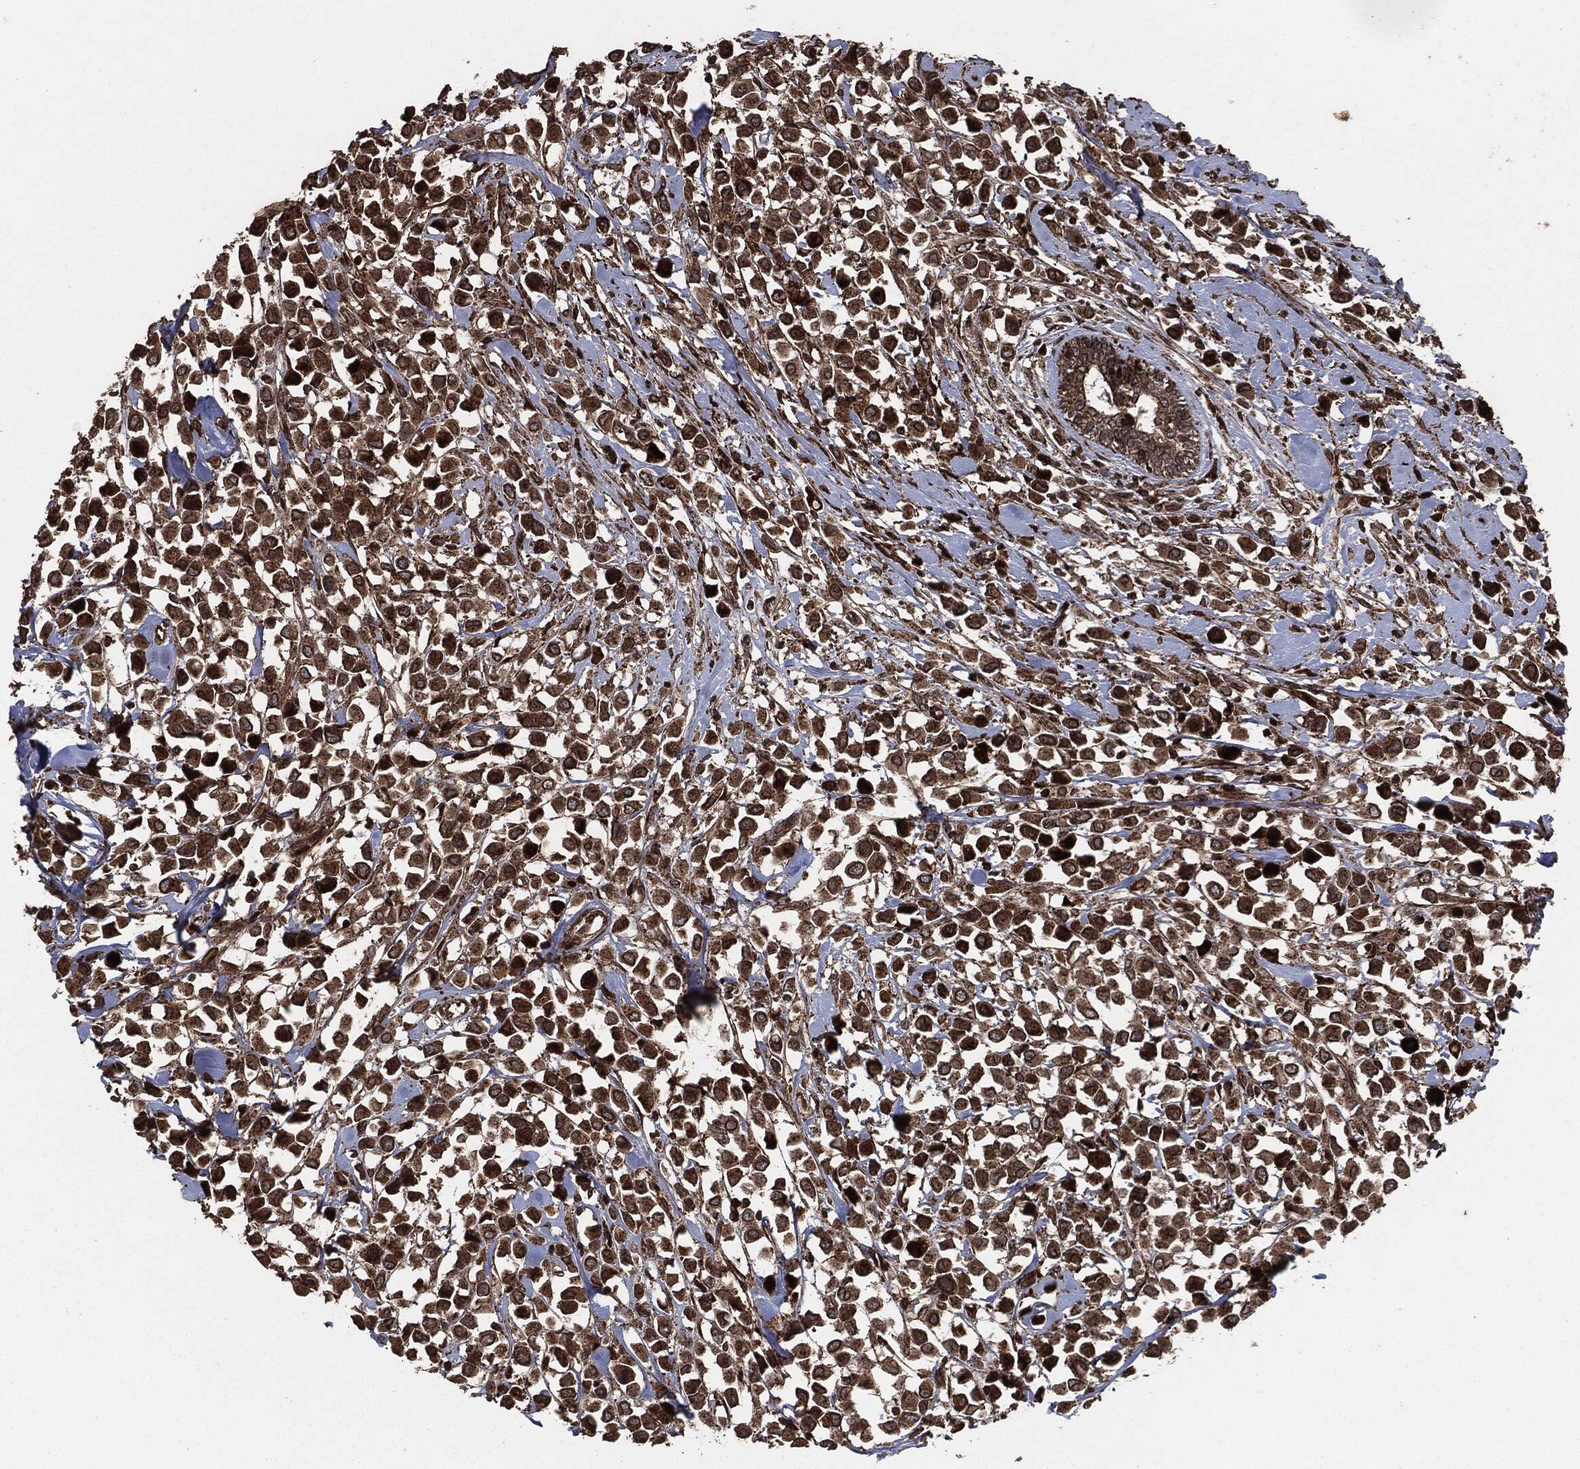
{"staining": {"intensity": "strong", "quantity": ">75%", "location": "cytoplasmic/membranous"}, "tissue": "breast cancer", "cell_type": "Tumor cells", "image_type": "cancer", "snomed": [{"axis": "morphology", "description": "Duct carcinoma"}, {"axis": "topography", "description": "Breast"}], "caption": "Brown immunohistochemical staining in human breast cancer (intraductal carcinoma) shows strong cytoplasmic/membranous expression in approximately >75% of tumor cells.", "gene": "IFIT1", "patient": {"sex": "female", "age": 61}}